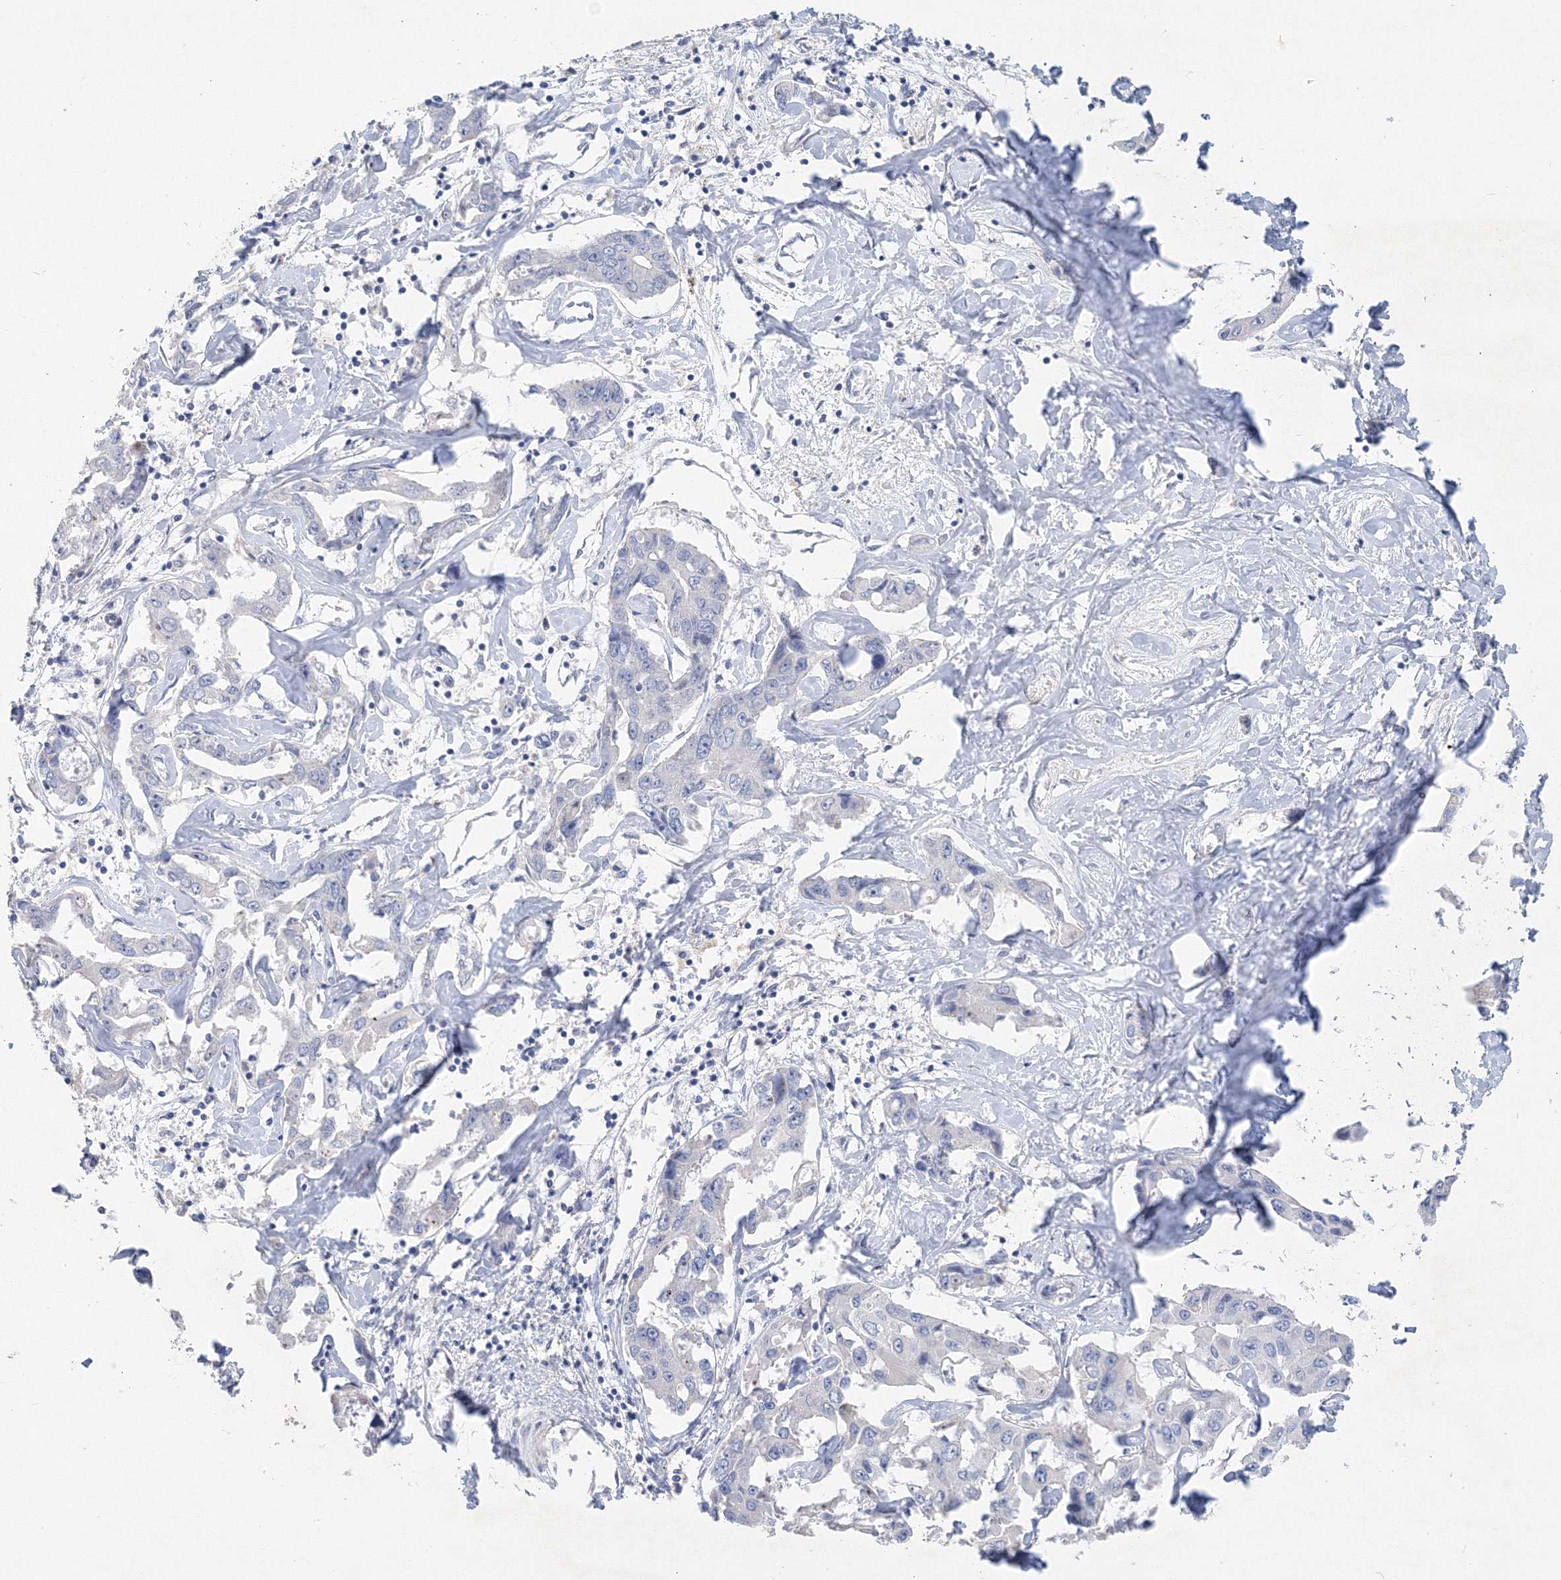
{"staining": {"intensity": "negative", "quantity": "none", "location": "none"}, "tissue": "liver cancer", "cell_type": "Tumor cells", "image_type": "cancer", "snomed": [{"axis": "morphology", "description": "Cholangiocarcinoma"}, {"axis": "topography", "description": "Liver"}], "caption": "Tumor cells show no significant staining in cholangiocarcinoma (liver).", "gene": "OSBPL6", "patient": {"sex": "male", "age": 59}}